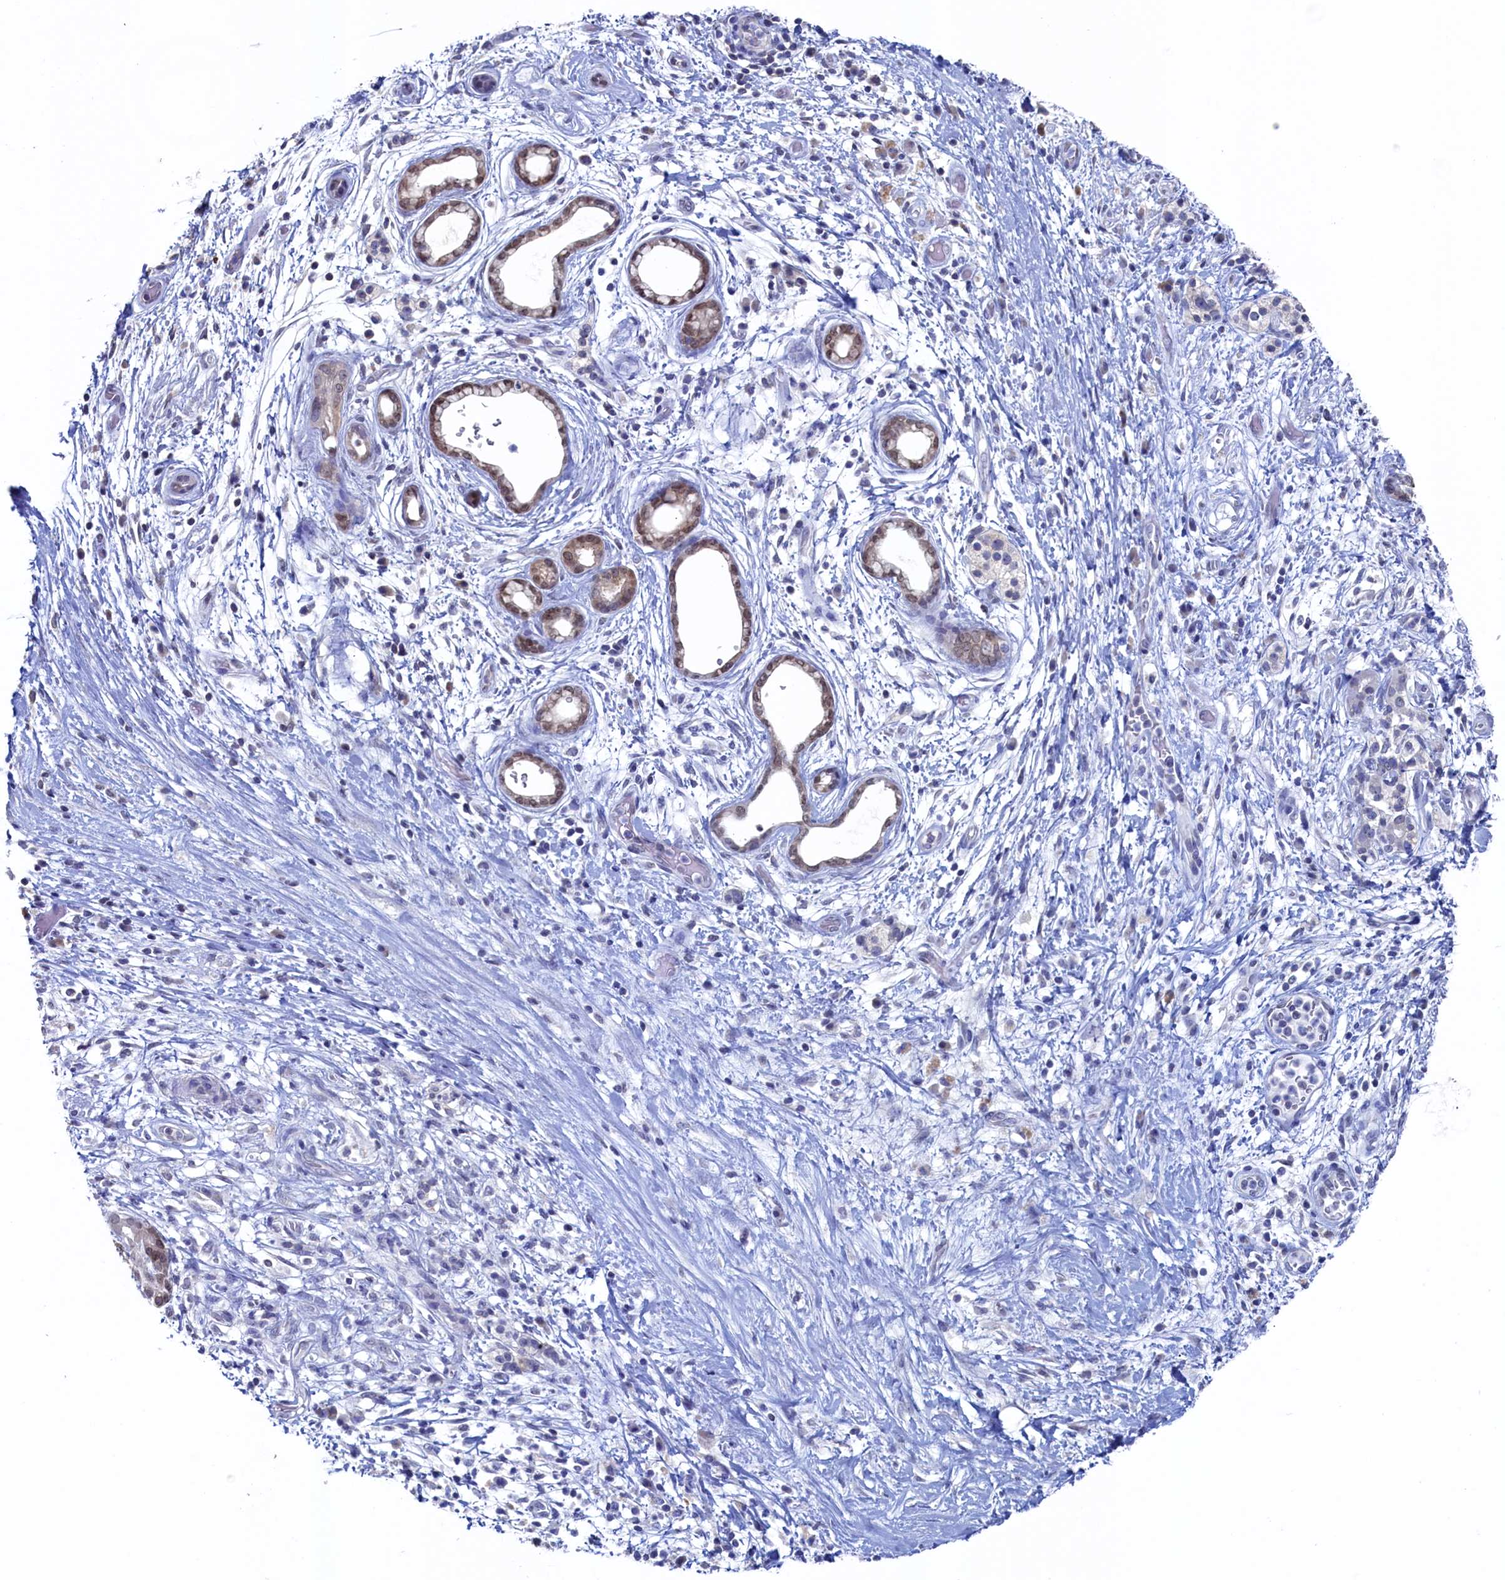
{"staining": {"intensity": "moderate", "quantity": ">75%", "location": "nuclear"}, "tissue": "pancreatic cancer", "cell_type": "Tumor cells", "image_type": "cancer", "snomed": [{"axis": "morphology", "description": "Adenocarcinoma, NOS"}, {"axis": "topography", "description": "Pancreas"}], "caption": "Pancreatic cancer was stained to show a protein in brown. There is medium levels of moderate nuclear staining in about >75% of tumor cells.", "gene": "C11orf54", "patient": {"sex": "female", "age": 73}}